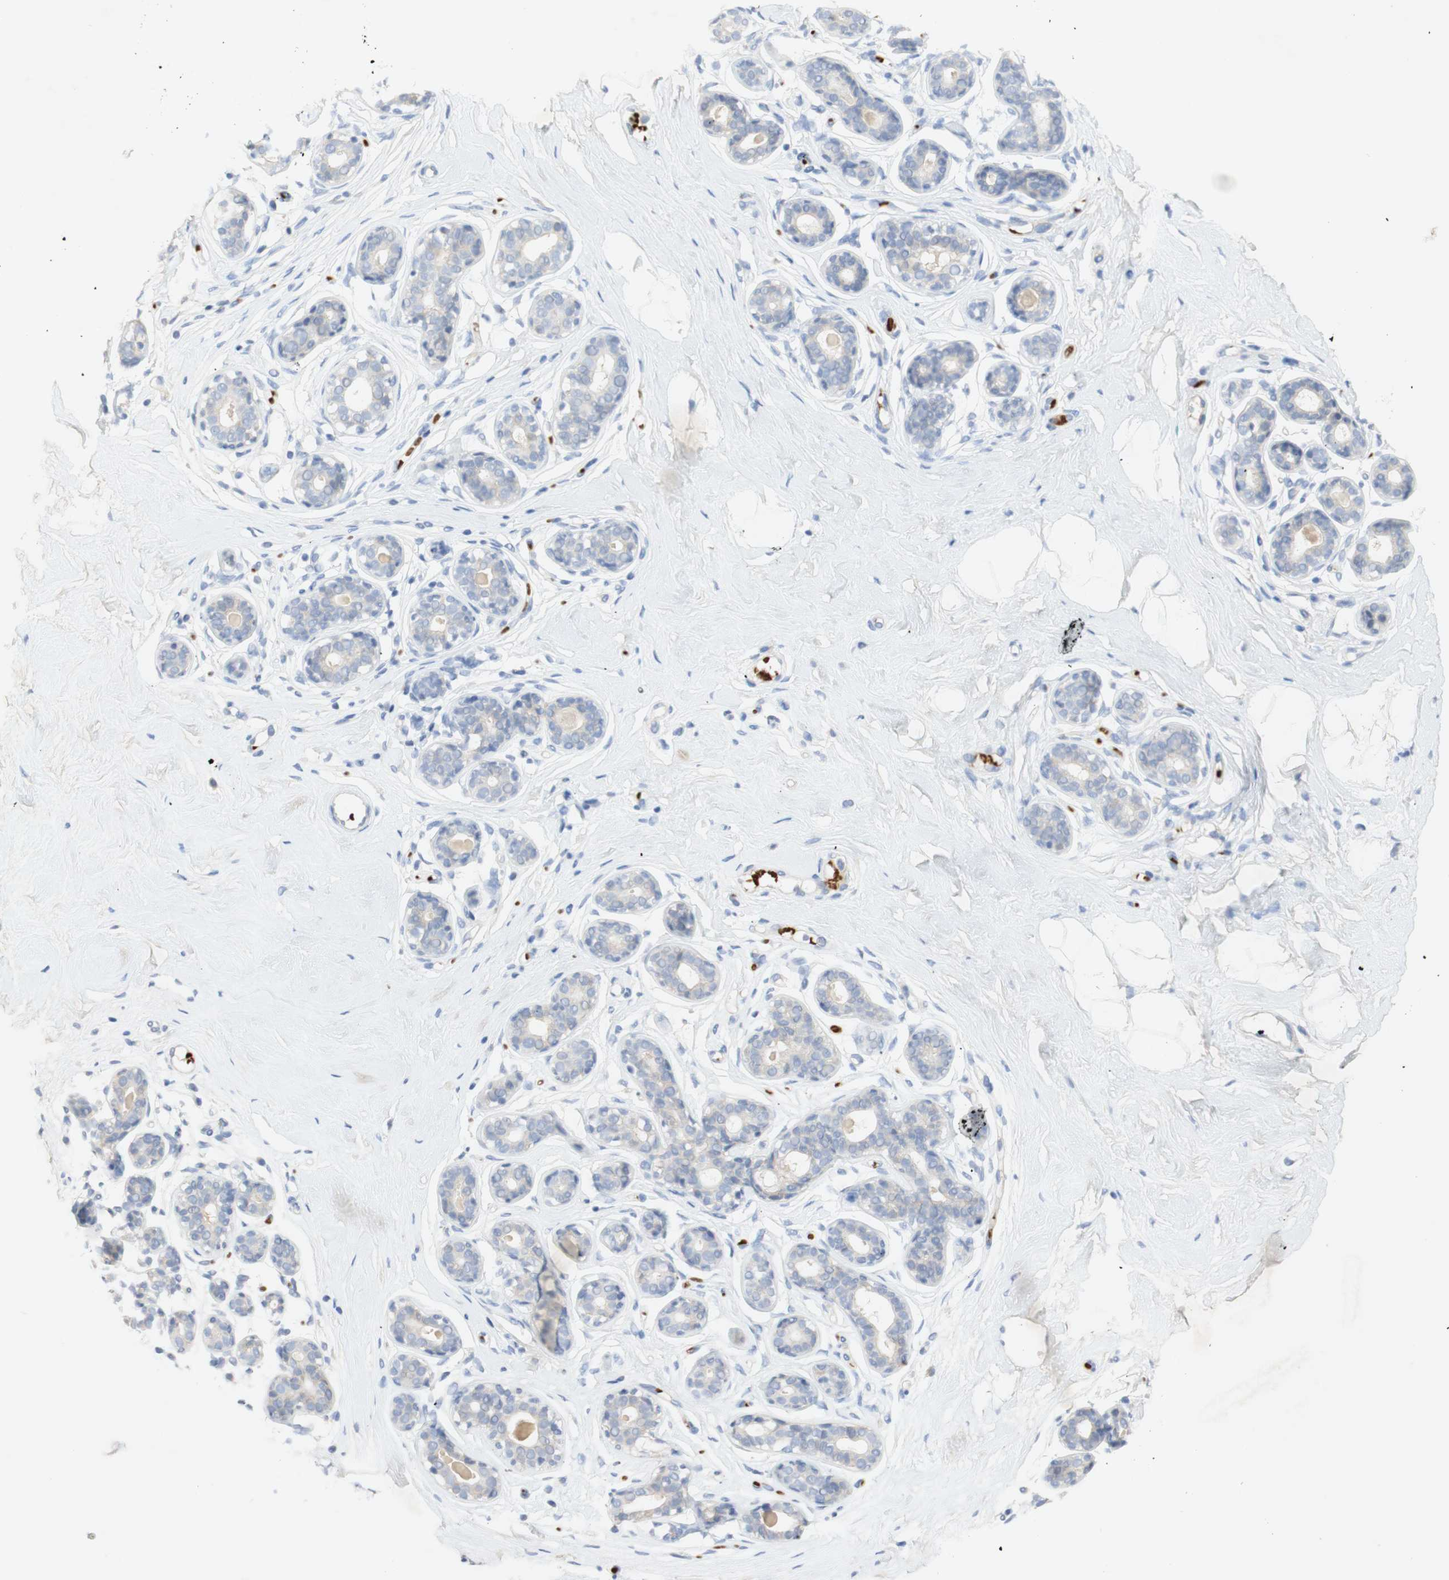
{"staining": {"intensity": "negative", "quantity": "none", "location": "none"}, "tissue": "breast", "cell_type": "Adipocytes", "image_type": "normal", "snomed": [{"axis": "morphology", "description": "Normal tissue, NOS"}, {"axis": "topography", "description": "Breast"}], "caption": "High magnification brightfield microscopy of benign breast stained with DAB (brown) and counterstained with hematoxylin (blue): adipocytes show no significant expression.", "gene": "EPO", "patient": {"sex": "female", "age": 23}}